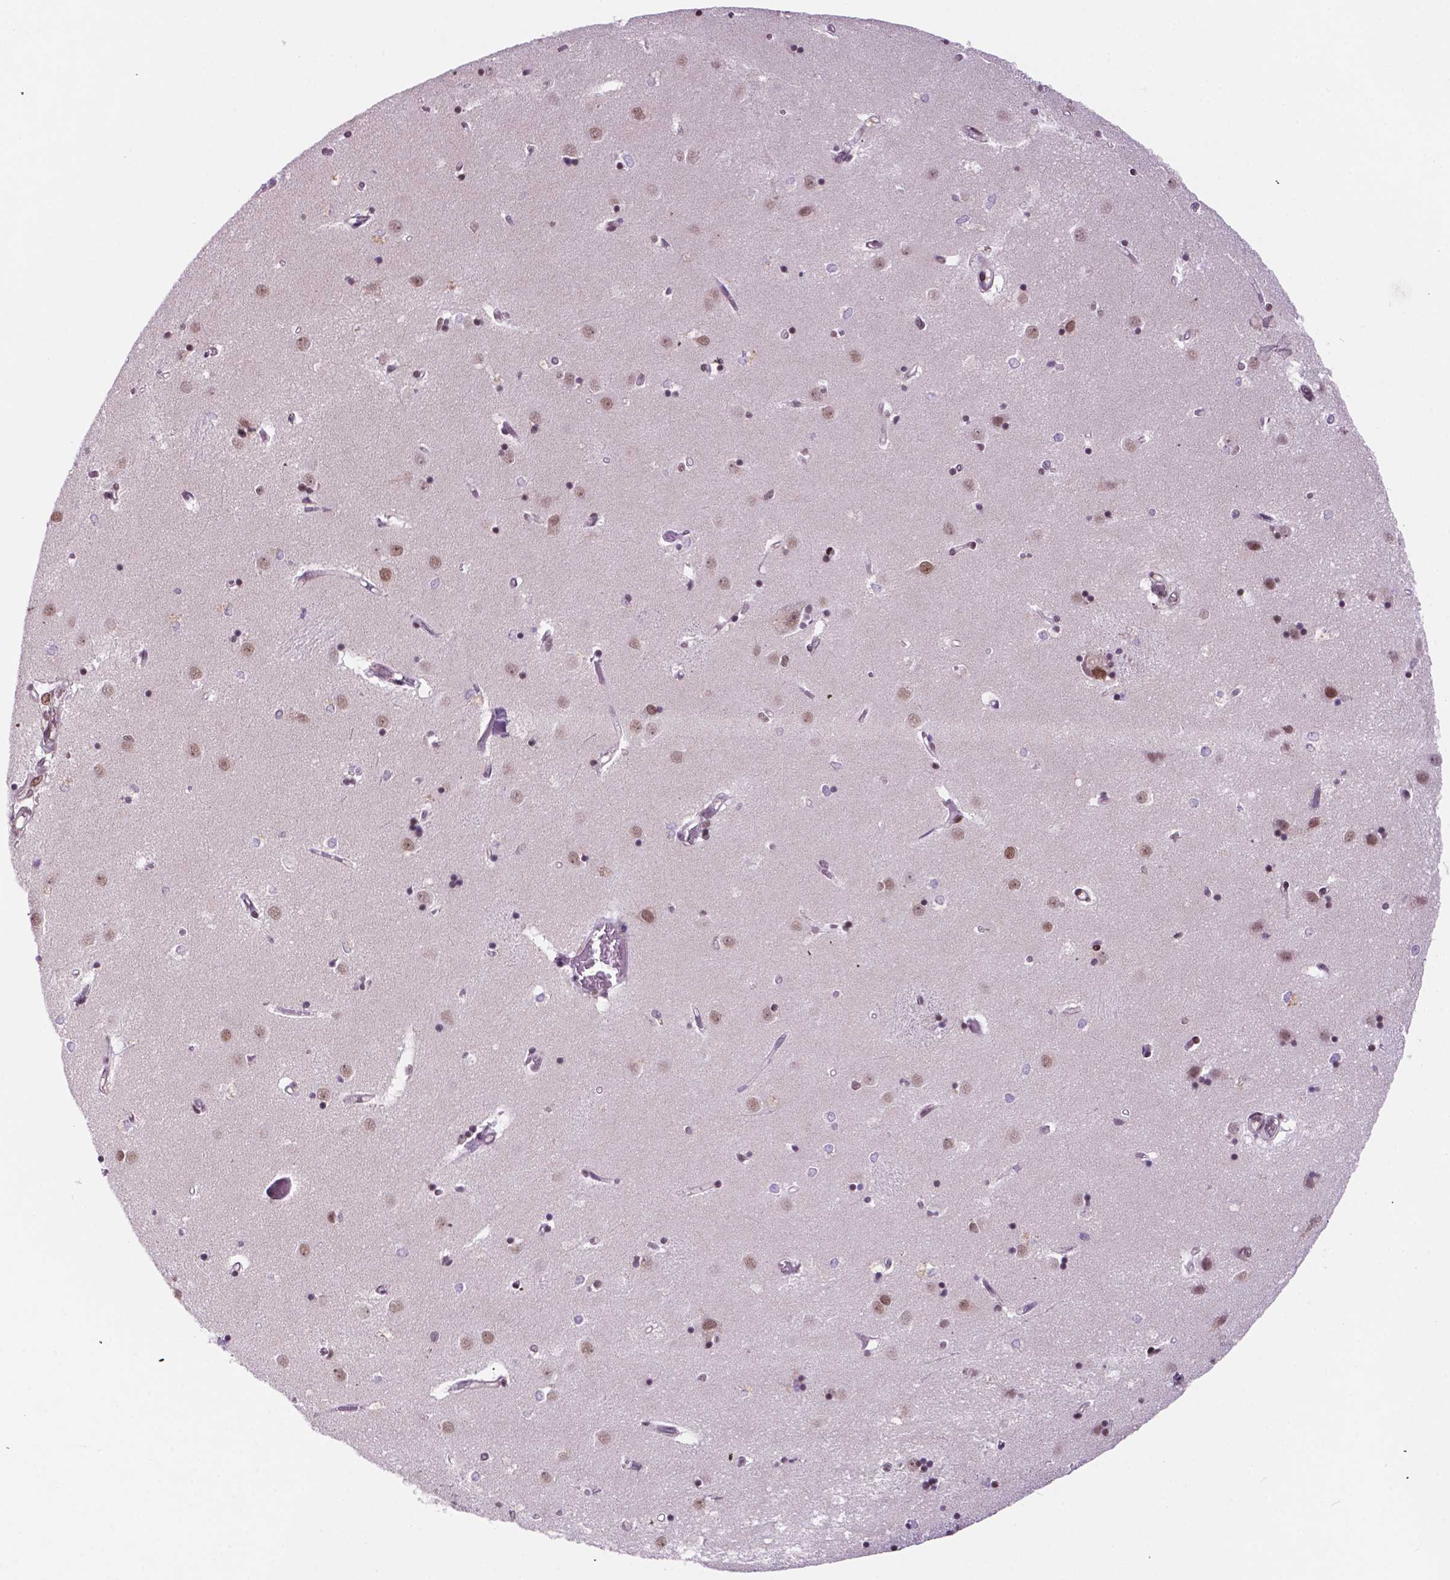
{"staining": {"intensity": "moderate", "quantity": "25%-75%", "location": "nuclear"}, "tissue": "caudate", "cell_type": "Glial cells", "image_type": "normal", "snomed": [{"axis": "morphology", "description": "Normal tissue, NOS"}, {"axis": "topography", "description": "Lateral ventricle wall"}], "caption": "Brown immunohistochemical staining in unremarkable human caudate shows moderate nuclear positivity in approximately 25%-75% of glial cells. The protein of interest is stained brown, and the nuclei are stained in blue (DAB (3,3'-diaminobenzidine) IHC with brightfield microscopy, high magnification).", "gene": "PER2", "patient": {"sex": "male", "age": 54}}